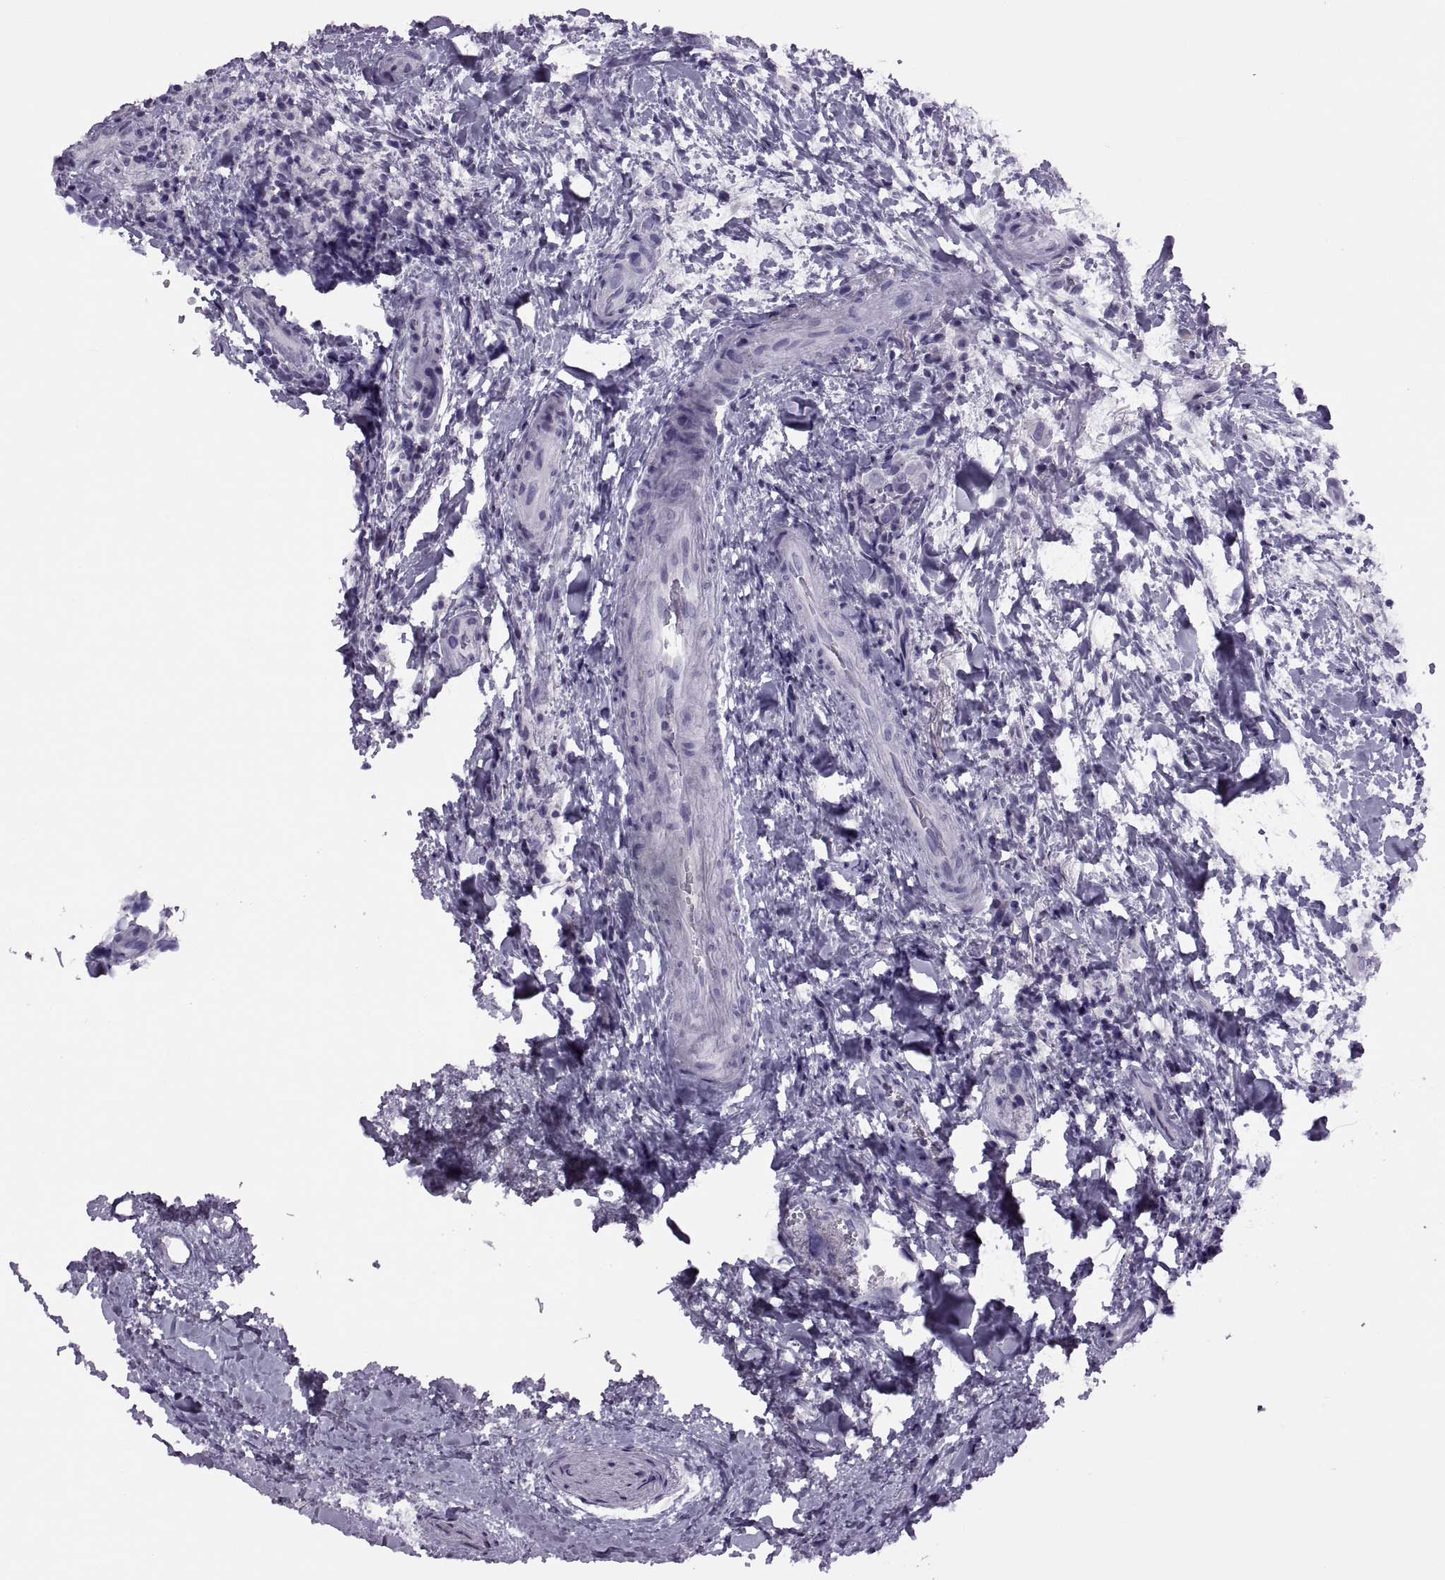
{"staining": {"intensity": "negative", "quantity": "none", "location": "none"}, "tissue": "thyroid cancer", "cell_type": "Tumor cells", "image_type": "cancer", "snomed": [{"axis": "morphology", "description": "Papillary adenocarcinoma, NOS"}, {"axis": "topography", "description": "Thyroid gland"}], "caption": "This is a micrograph of IHC staining of thyroid cancer, which shows no staining in tumor cells.", "gene": "FAM24A", "patient": {"sex": "male", "age": 61}}